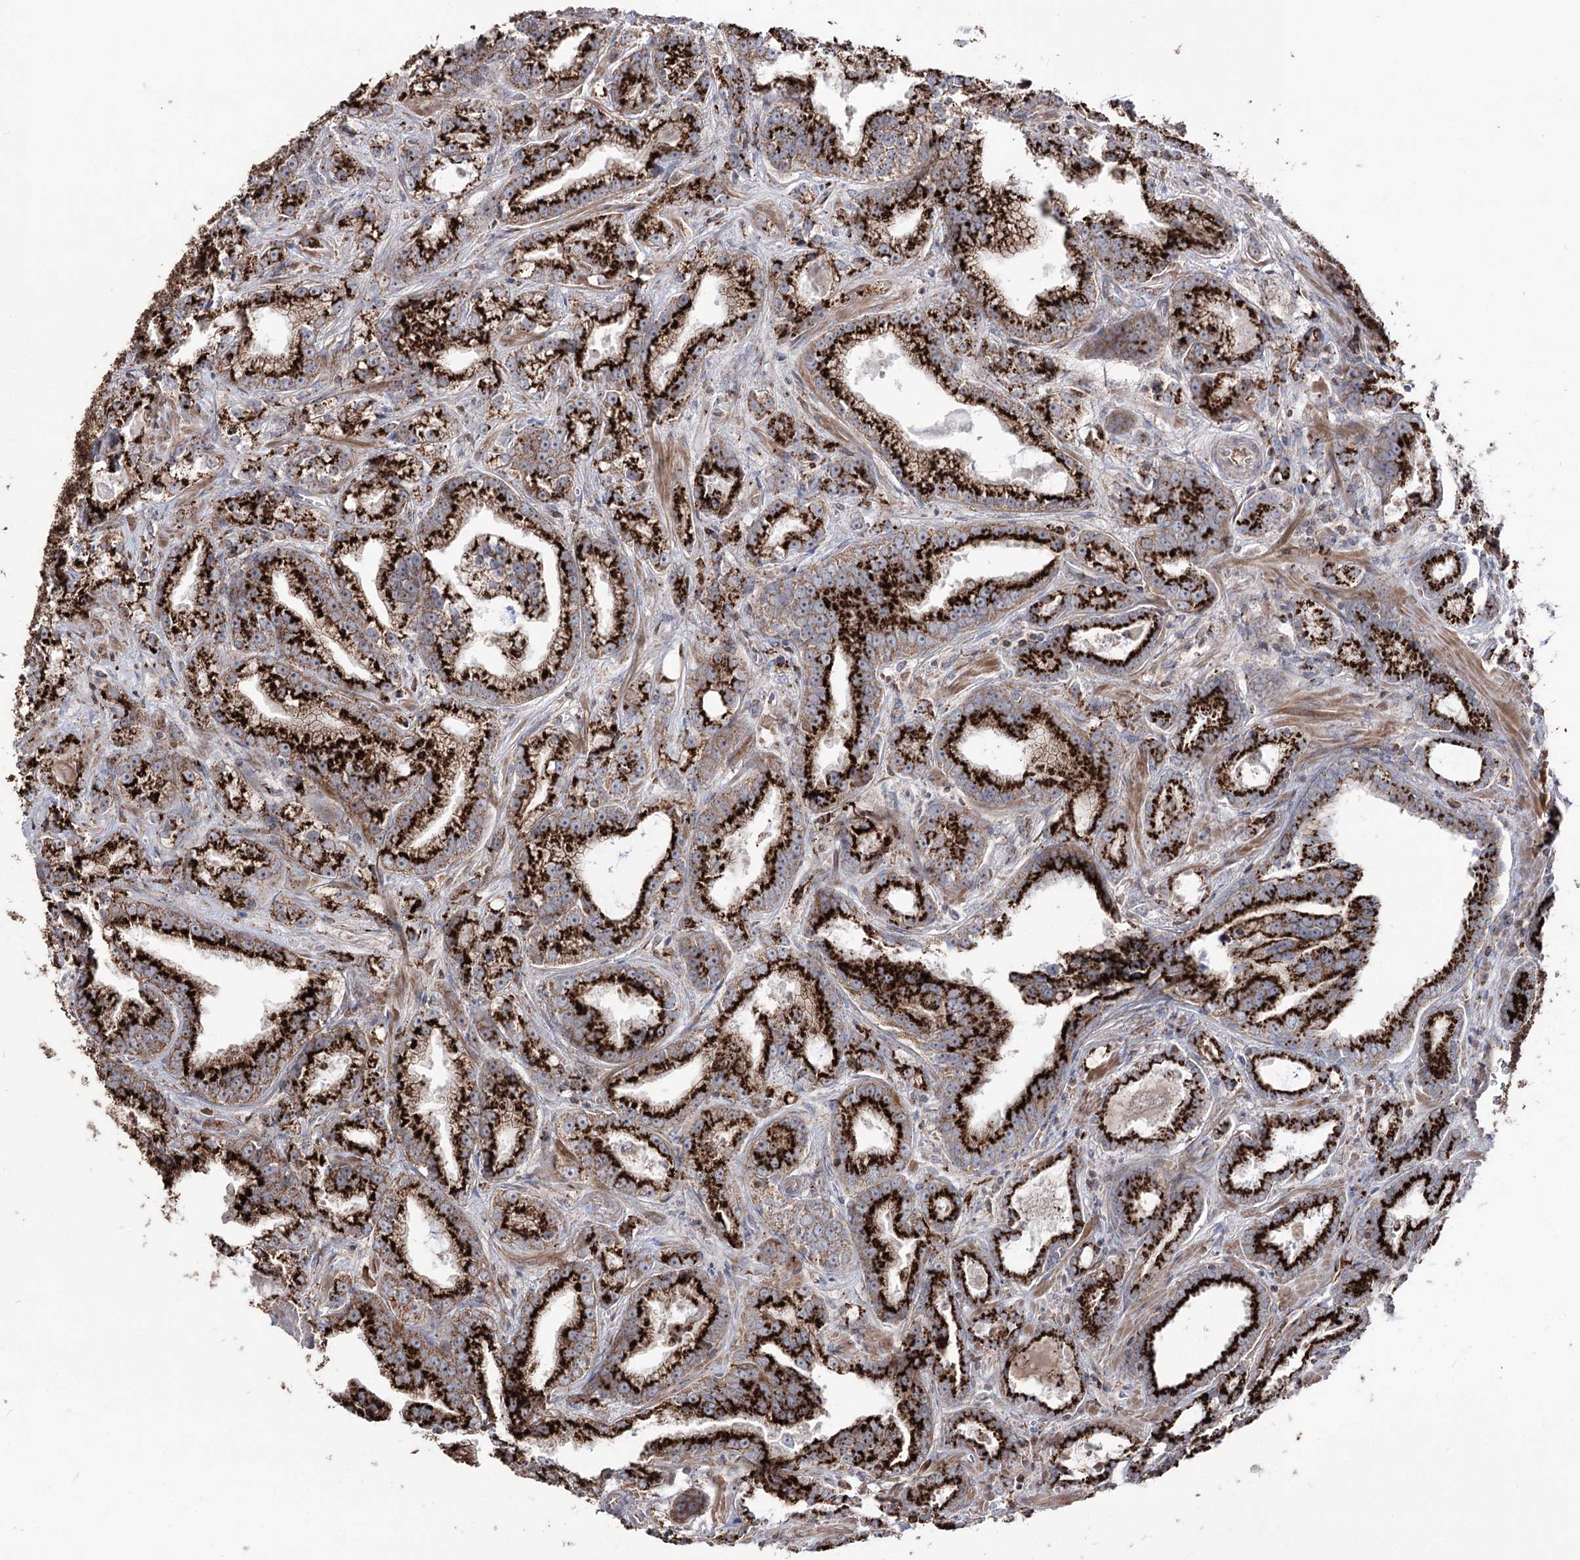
{"staining": {"intensity": "strong", "quantity": ">75%", "location": "cytoplasmic/membranous"}, "tissue": "prostate cancer", "cell_type": "Tumor cells", "image_type": "cancer", "snomed": [{"axis": "morphology", "description": "Adenocarcinoma, High grade"}, {"axis": "topography", "description": "Prostate and seminal vesicle, NOS"}], "caption": "Protein expression analysis of human prostate cancer (adenocarcinoma (high-grade)) reveals strong cytoplasmic/membranous staining in about >75% of tumor cells. The staining was performed using DAB, with brown indicating positive protein expression. Nuclei are stained blue with hematoxylin.", "gene": "ARHGAP20", "patient": {"sex": "male", "age": 67}}